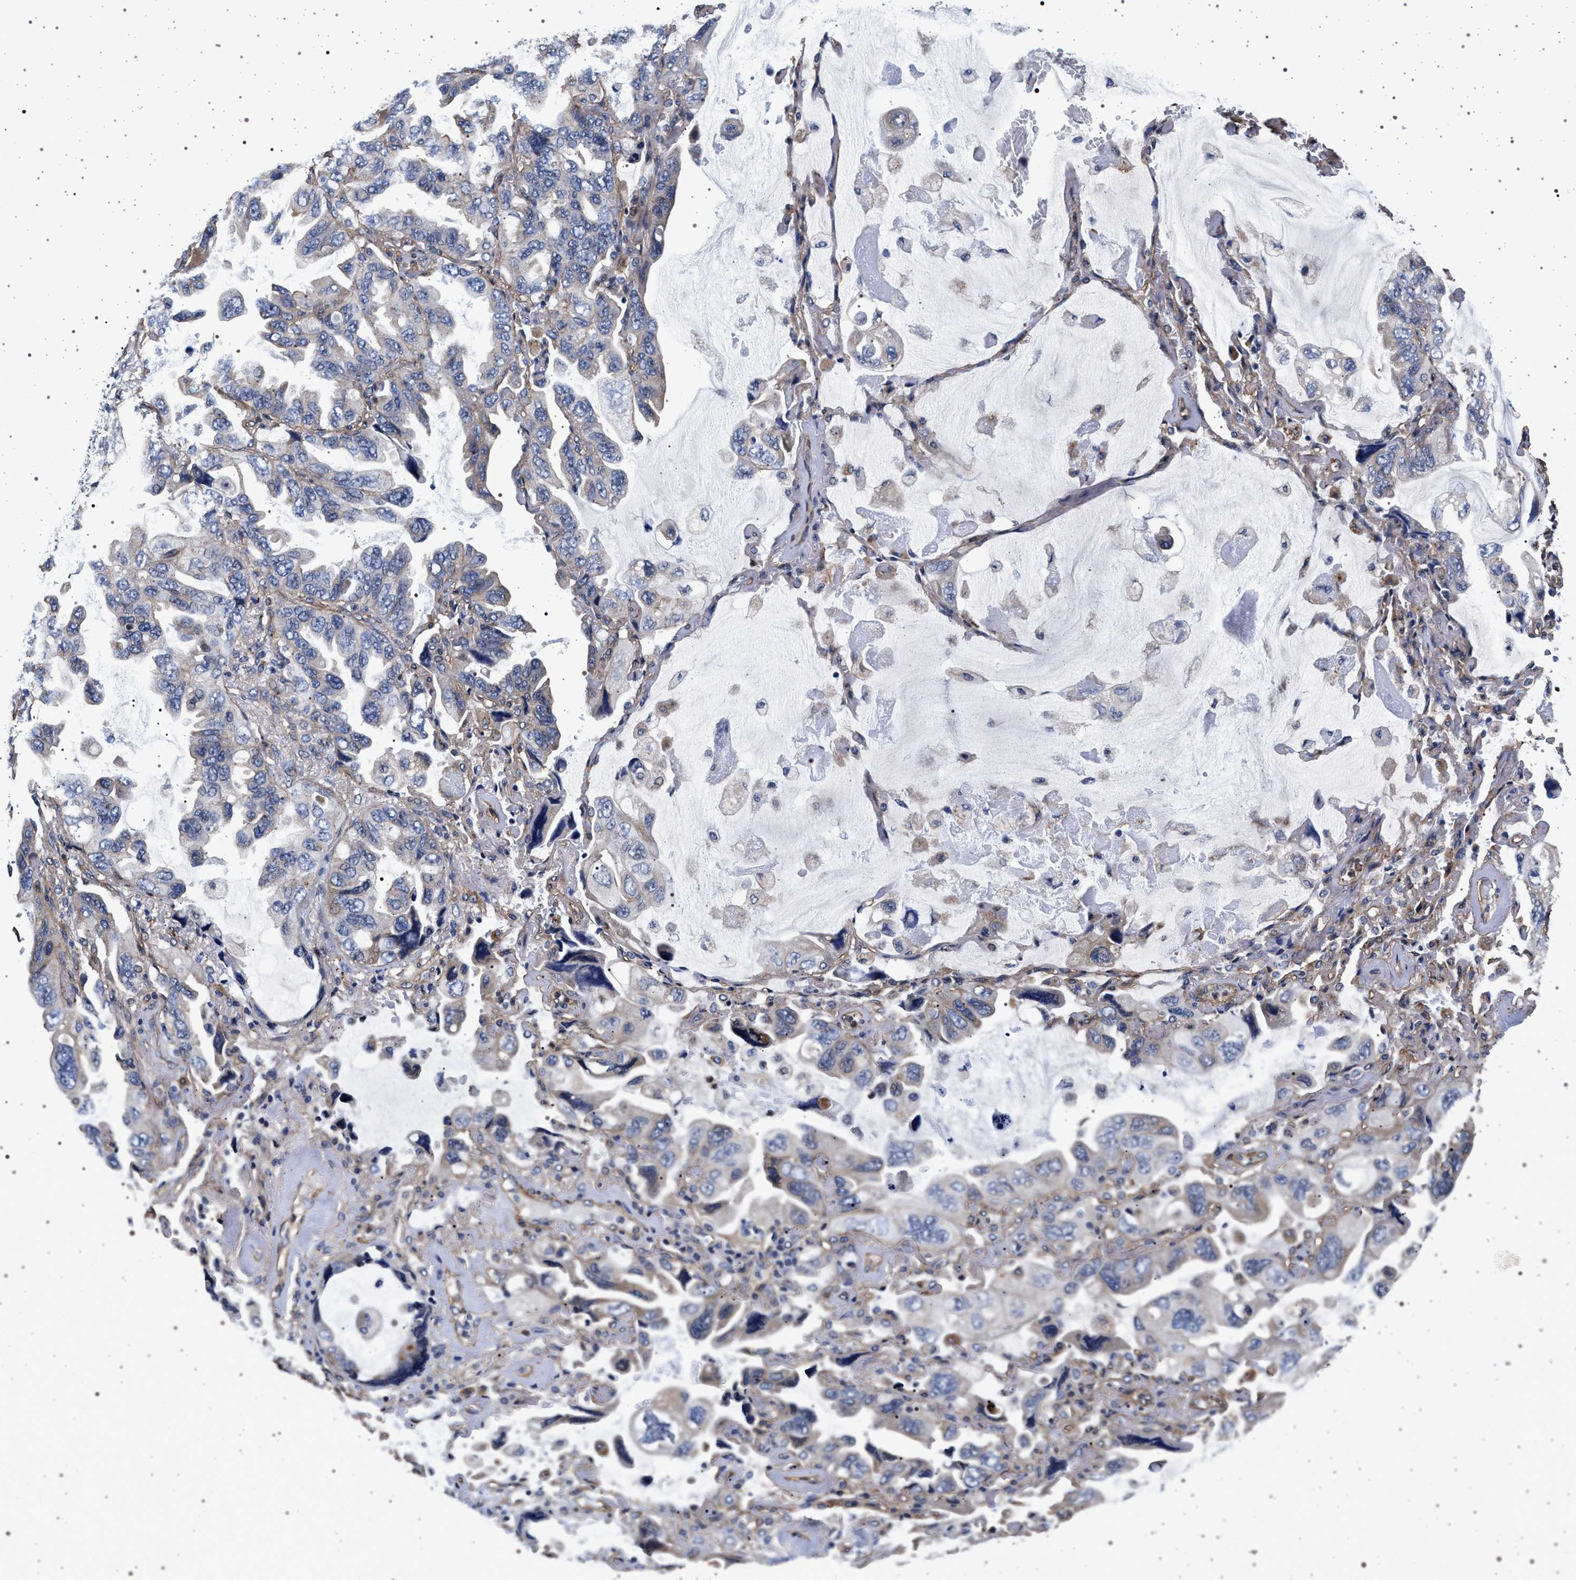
{"staining": {"intensity": "weak", "quantity": "<25%", "location": "cytoplasmic/membranous"}, "tissue": "lung cancer", "cell_type": "Tumor cells", "image_type": "cancer", "snomed": [{"axis": "morphology", "description": "Squamous cell carcinoma, NOS"}, {"axis": "topography", "description": "Lung"}], "caption": "Immunohistochemistry (IHC) micrograph of neoplastic tissue: human lung cancer (squamous cell carcinoma) stained with DAB (3,3'-diaminobenzidine) shows no significant protein positivity in tumor cells. (Brightfield microscopy of DAB immunohistochemistry at high magnification).", "gene": "KCNK6", "patient": {"sex": "female", "age": 73}}